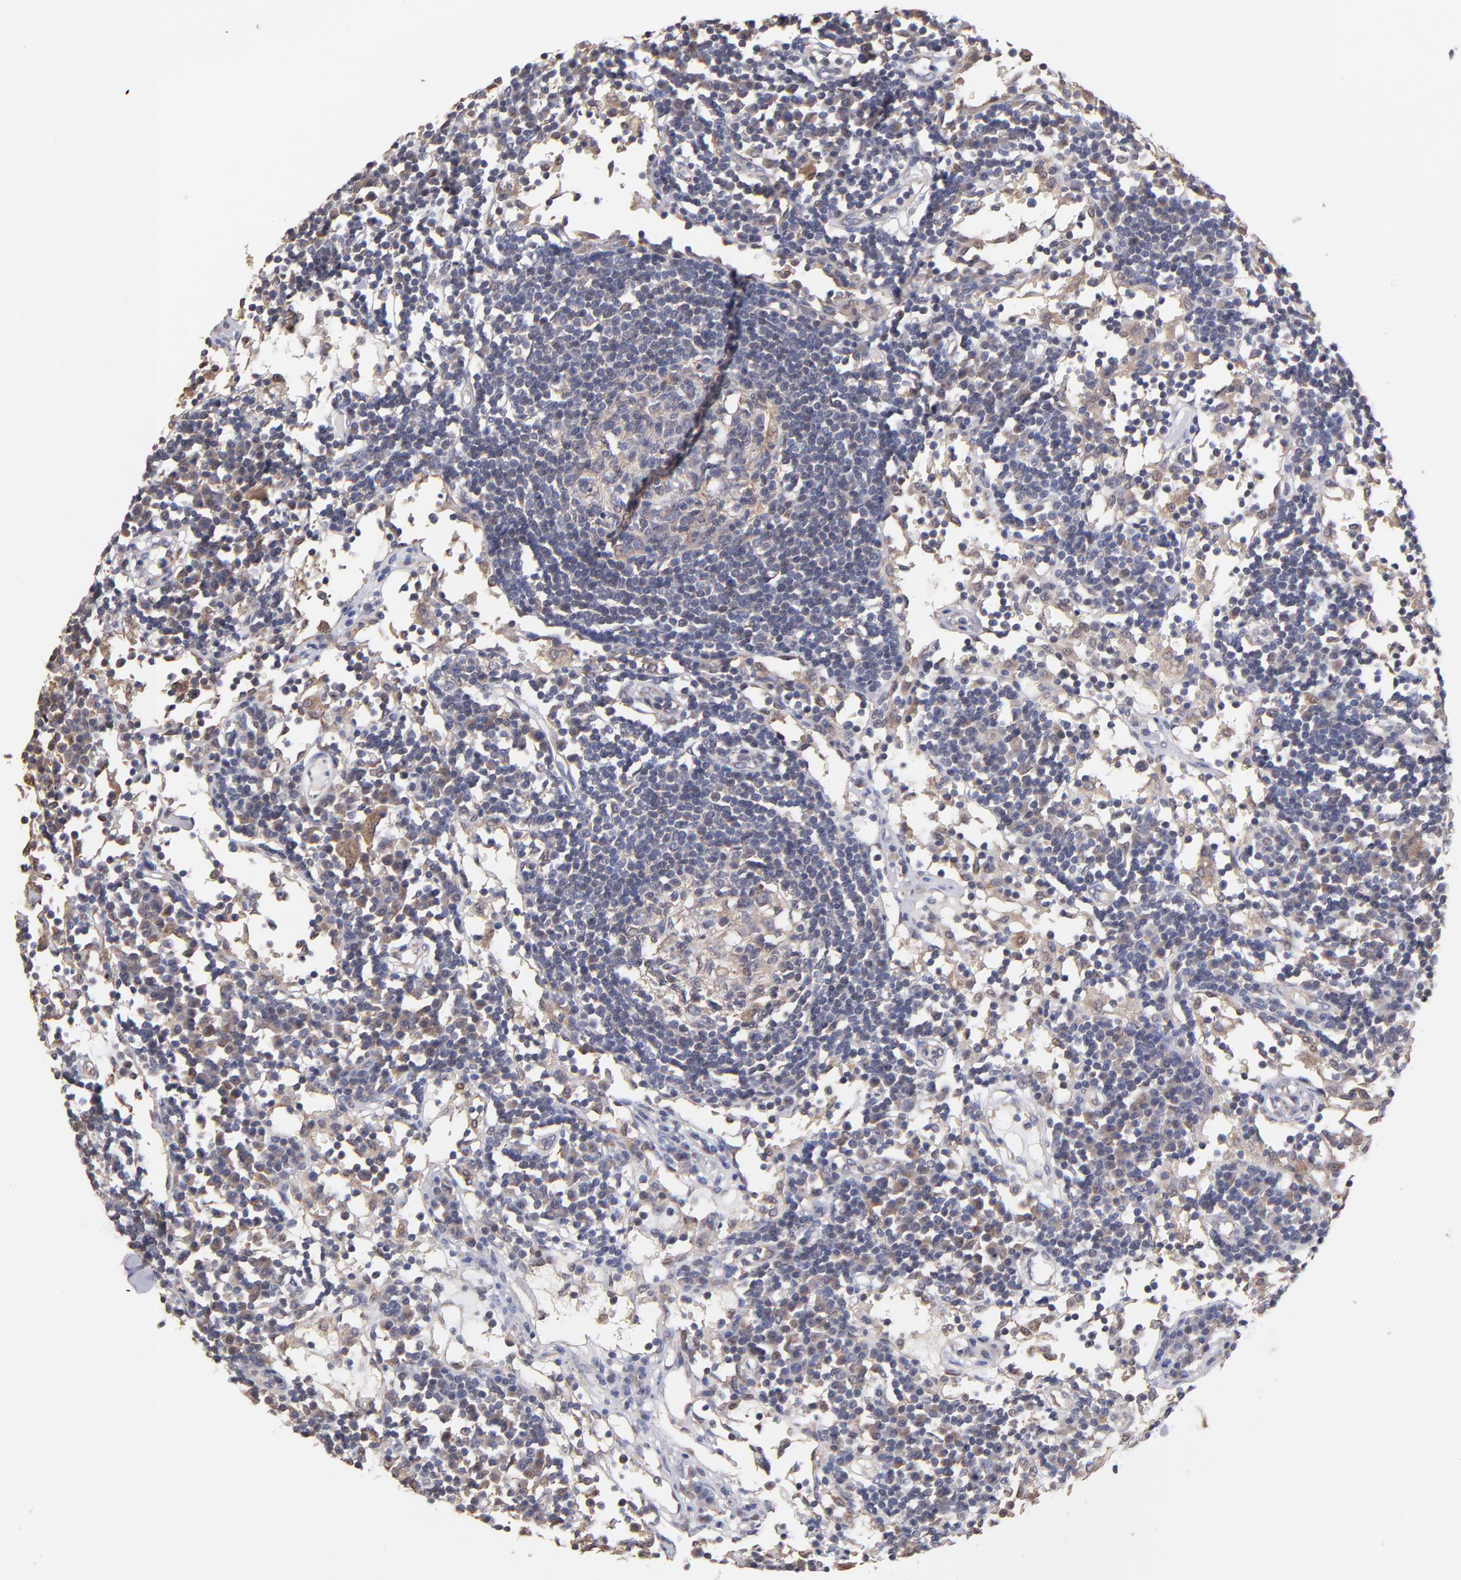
{"staining": {"intensity": "weak", "quantity": ">75%", "location": "cytoplasmic/membranous"}, "tissue": "lymph node", "cell_type": "Germinal center cells", "image_type": "normal", "snomed": [{"axis": "morphology", "description": "Normal tissue, NOS"}, {"axis": "topography", "description": "Lymph node"}], "caption": "Germinal center cells exhibit low levels of weak cytoplasmic/membranous staining in about >75% of cells in normal lymph node. (Stains: DAB in brown, nuclei in blue, Microscopy: brightfield microscopy at high magnification).", "gene": "GMFB", "patient": {"sex": "female", "age": 55}}